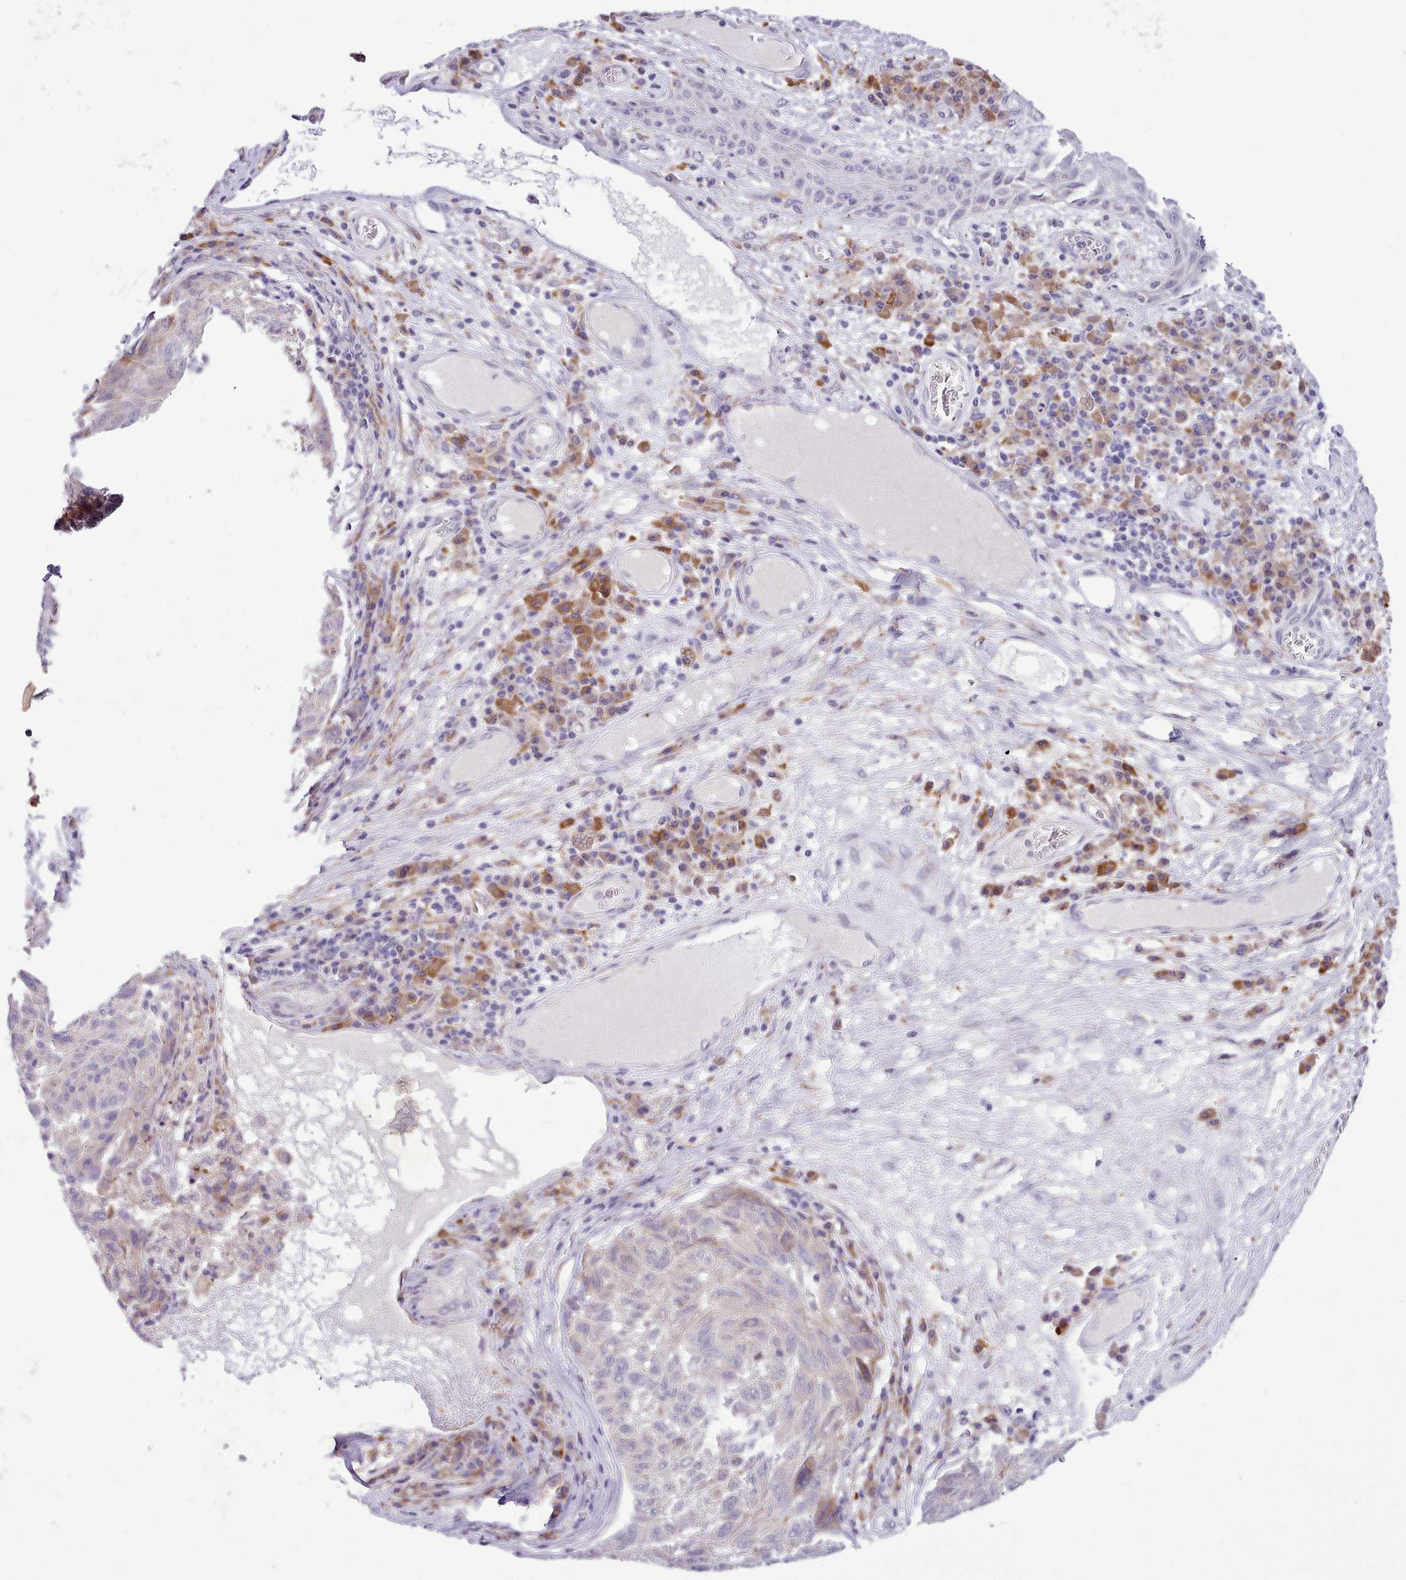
{"staining": {"intensity": "negative", "quantity": "none", "location": "none"}, "tissue": "melanoma", "cell_type": "Tumor cells", "image_type": "cancer", "snomed": [{"axis": "morphology", "description": "Malignant melanoma, NOS"}, {"axis": "topography", "description": "Skin"}], "caption": "Tumor cells show no significant positivity in melanoma.", "gene": "FAM83E", "patient": {"sex": "male", "age": 53}}